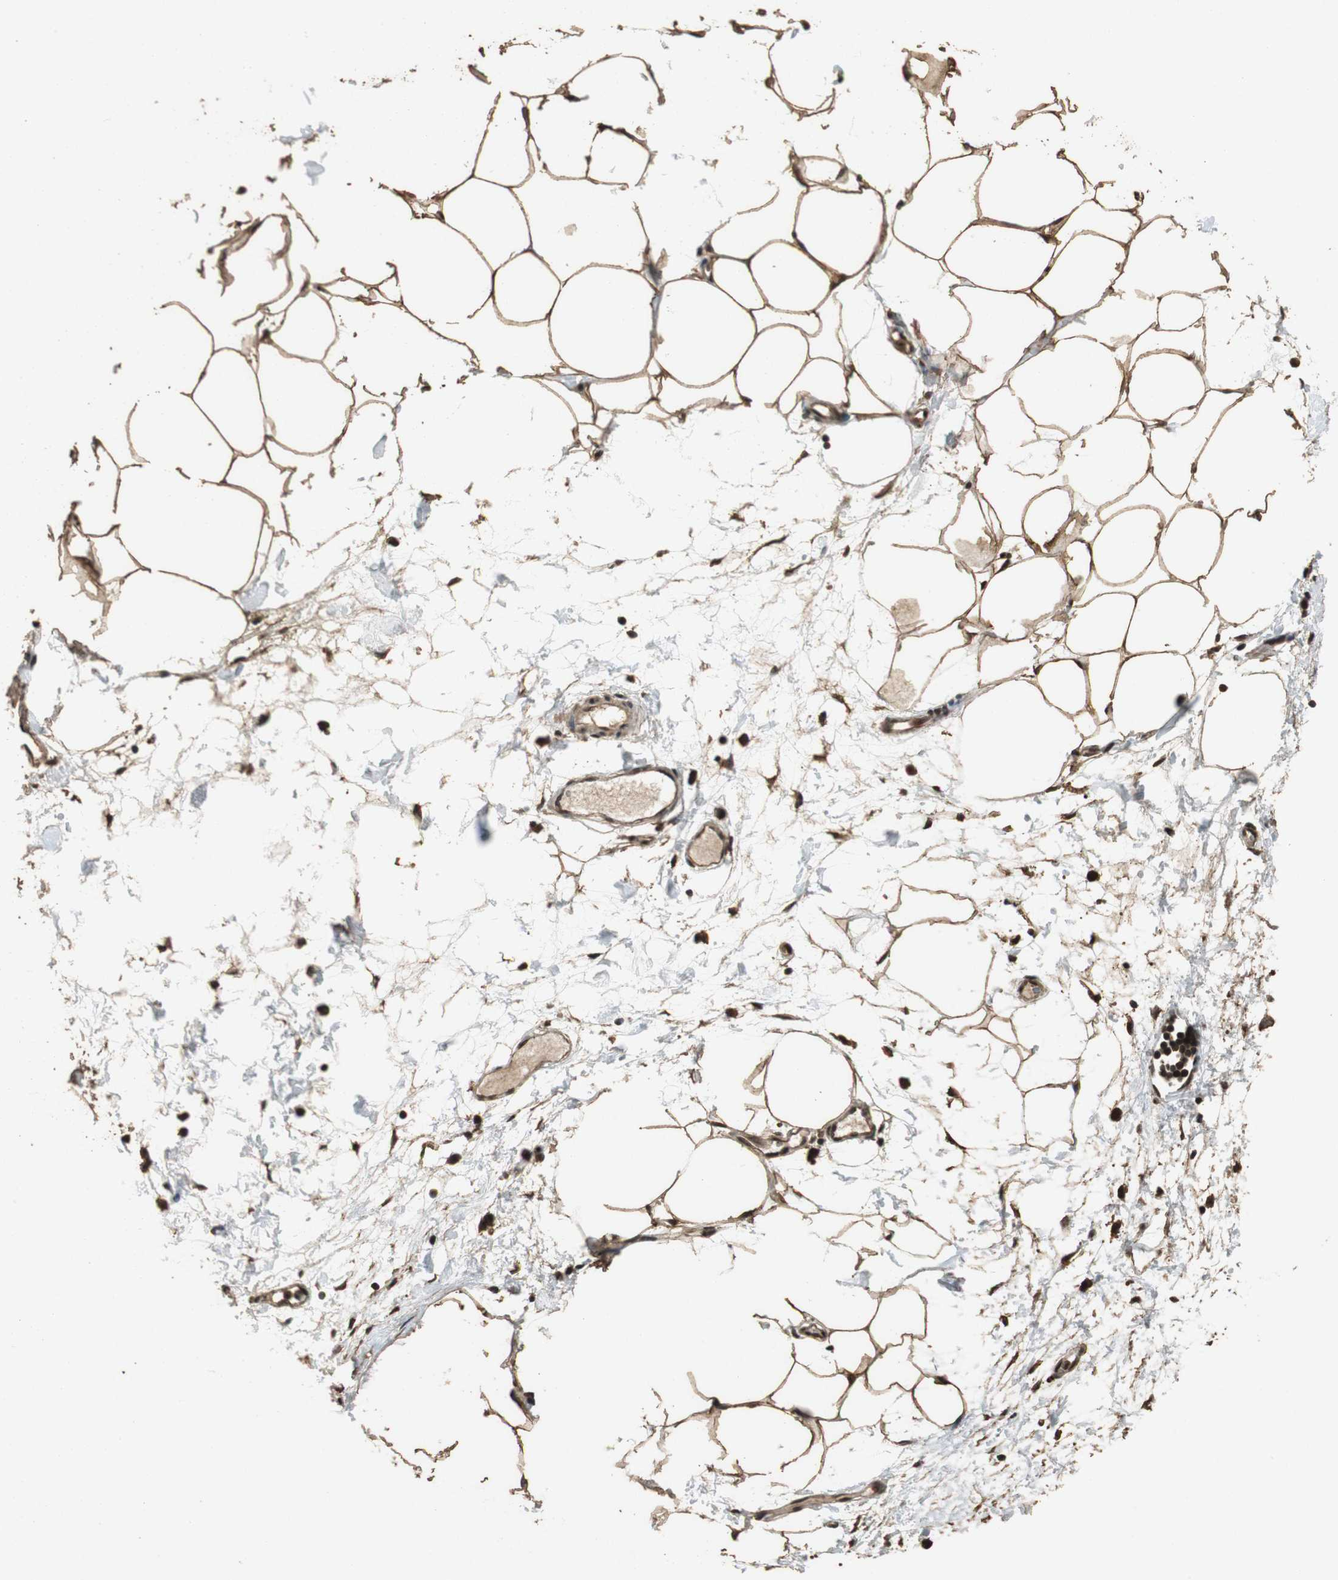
{"staining": {"intensity": "strong", "quantity": ">75%", "location": "cytoplasmic/membranous,nuclear"}, "tissue": "adipose tissue", "cell_type": "Adipocytes", "image_type": "normal", "snomed": [{"axis": "morphology", "description": "Normal tissue, NOS"}, {"axis": "morphology", "description": "Adenocarcinoma, NOS"}, {"axis": "topography", "description": "Colon"}, {"axis": "topography", "description": "Peripheral nerve tissue"}], "caption": "Immunohistochemical staining of benign adipose tissue shows >75% levels of strong cytoplasmic/membranous,nuclear protein expression in approximately >75% of adipocytes.", "gene": "ZNF18", "patient": {"sex": "male", "age": 14}}